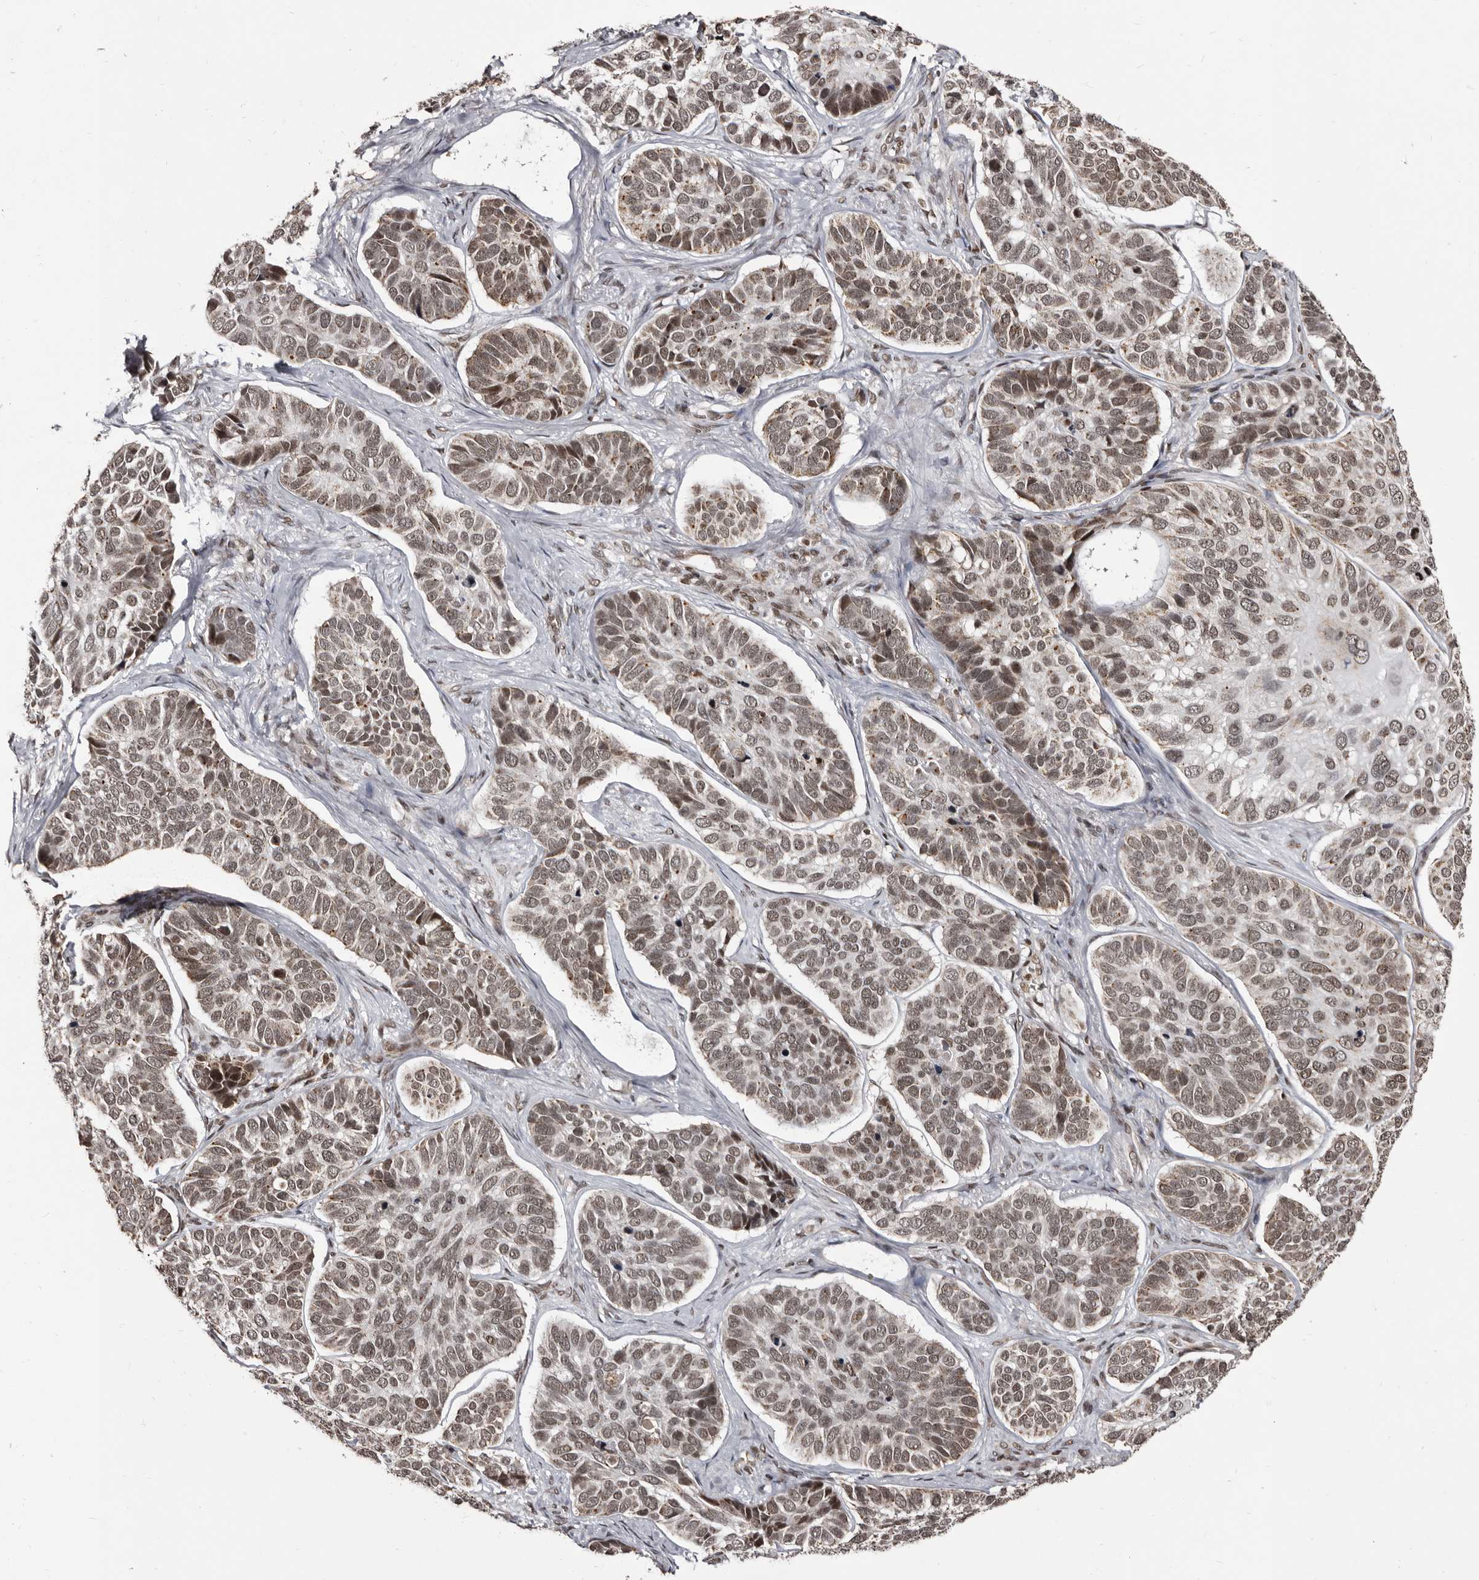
{"staining": {"intensity": "moderate", "quantity": ">75%", "location": "nuclear"}, "tissue": "skin cancer", "cell_type": "Tumor cells", "image_type": "cancer", "snomed": [{"axis": "morphology", "description": "Basal cell carcinoma"}, {"axis": "topography", "description": "Skin"}], "caption": "High-magnification brightfield microscopy of skin cancer (basal cell carcinoma) stained with DAB (3,3'-diaminobenzidine) (brown) and counterstained with hematoxylin (blue). tumor cells exhibit moderate nuclear positivity is present in approximately>75% of cells. (Brightfield microscopy of DAB IHC at high magnification).", "gene": "THUMPD1", "patient": {"sex": "male", "age": 62}}